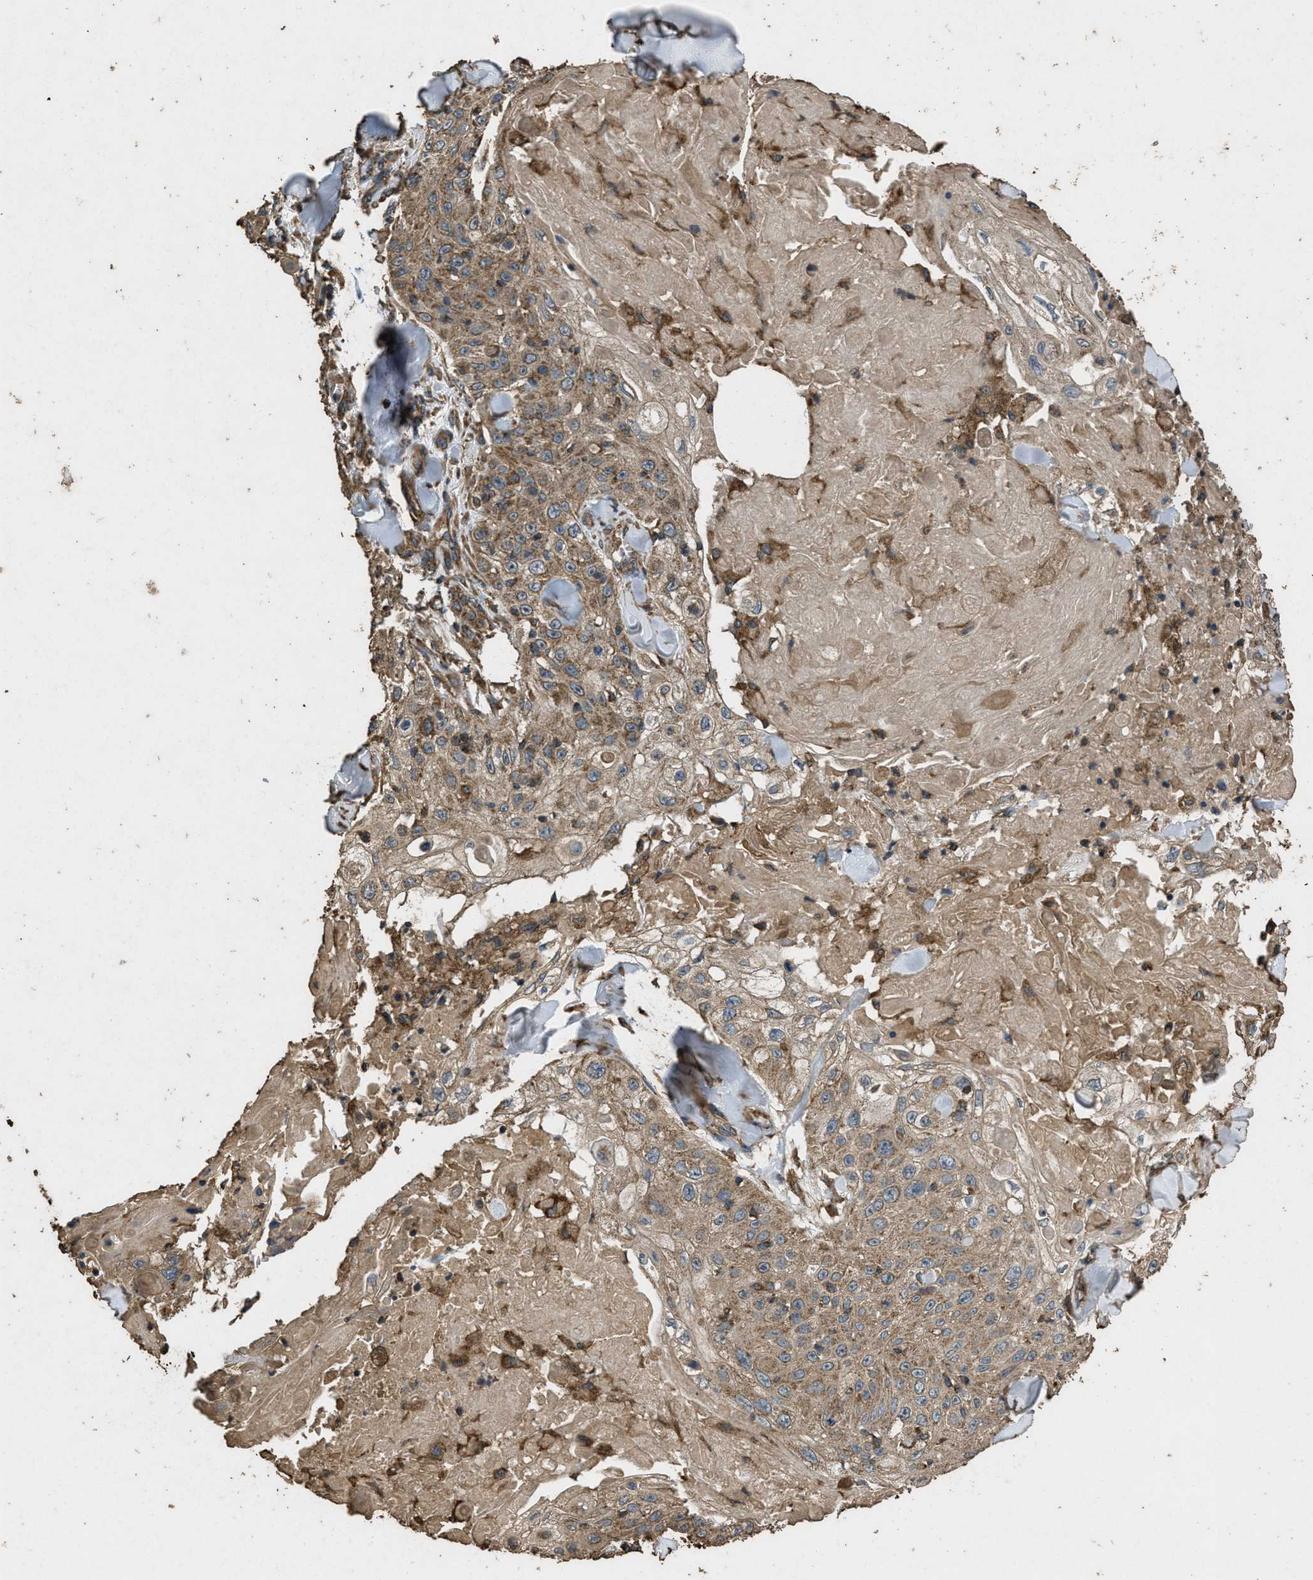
{"staining": {"intensity": "moderate", "quantity": ">75%", "location": "cytoplasmic/membranous"}, "tissue": "skin cancer", "cell_type": "Tumor cells", "image_type": "cancer", "snomed": [{"axis": "morphology", "description": "Squamous cell carcinoma, NOS"}, {"axis": "topography", "description": "Skin"}], "caption": "Moderate cytoplasmic/membranous positivity is seen in about >75% of tumor cells in skin cancer. The protein of interest is stained brown, and the nuclei are stained in blue (DAB IHC with brightfield microscopy, high magnification).", "gene": "CYRIA", "patient": {"sex": "male", "age": 86}}